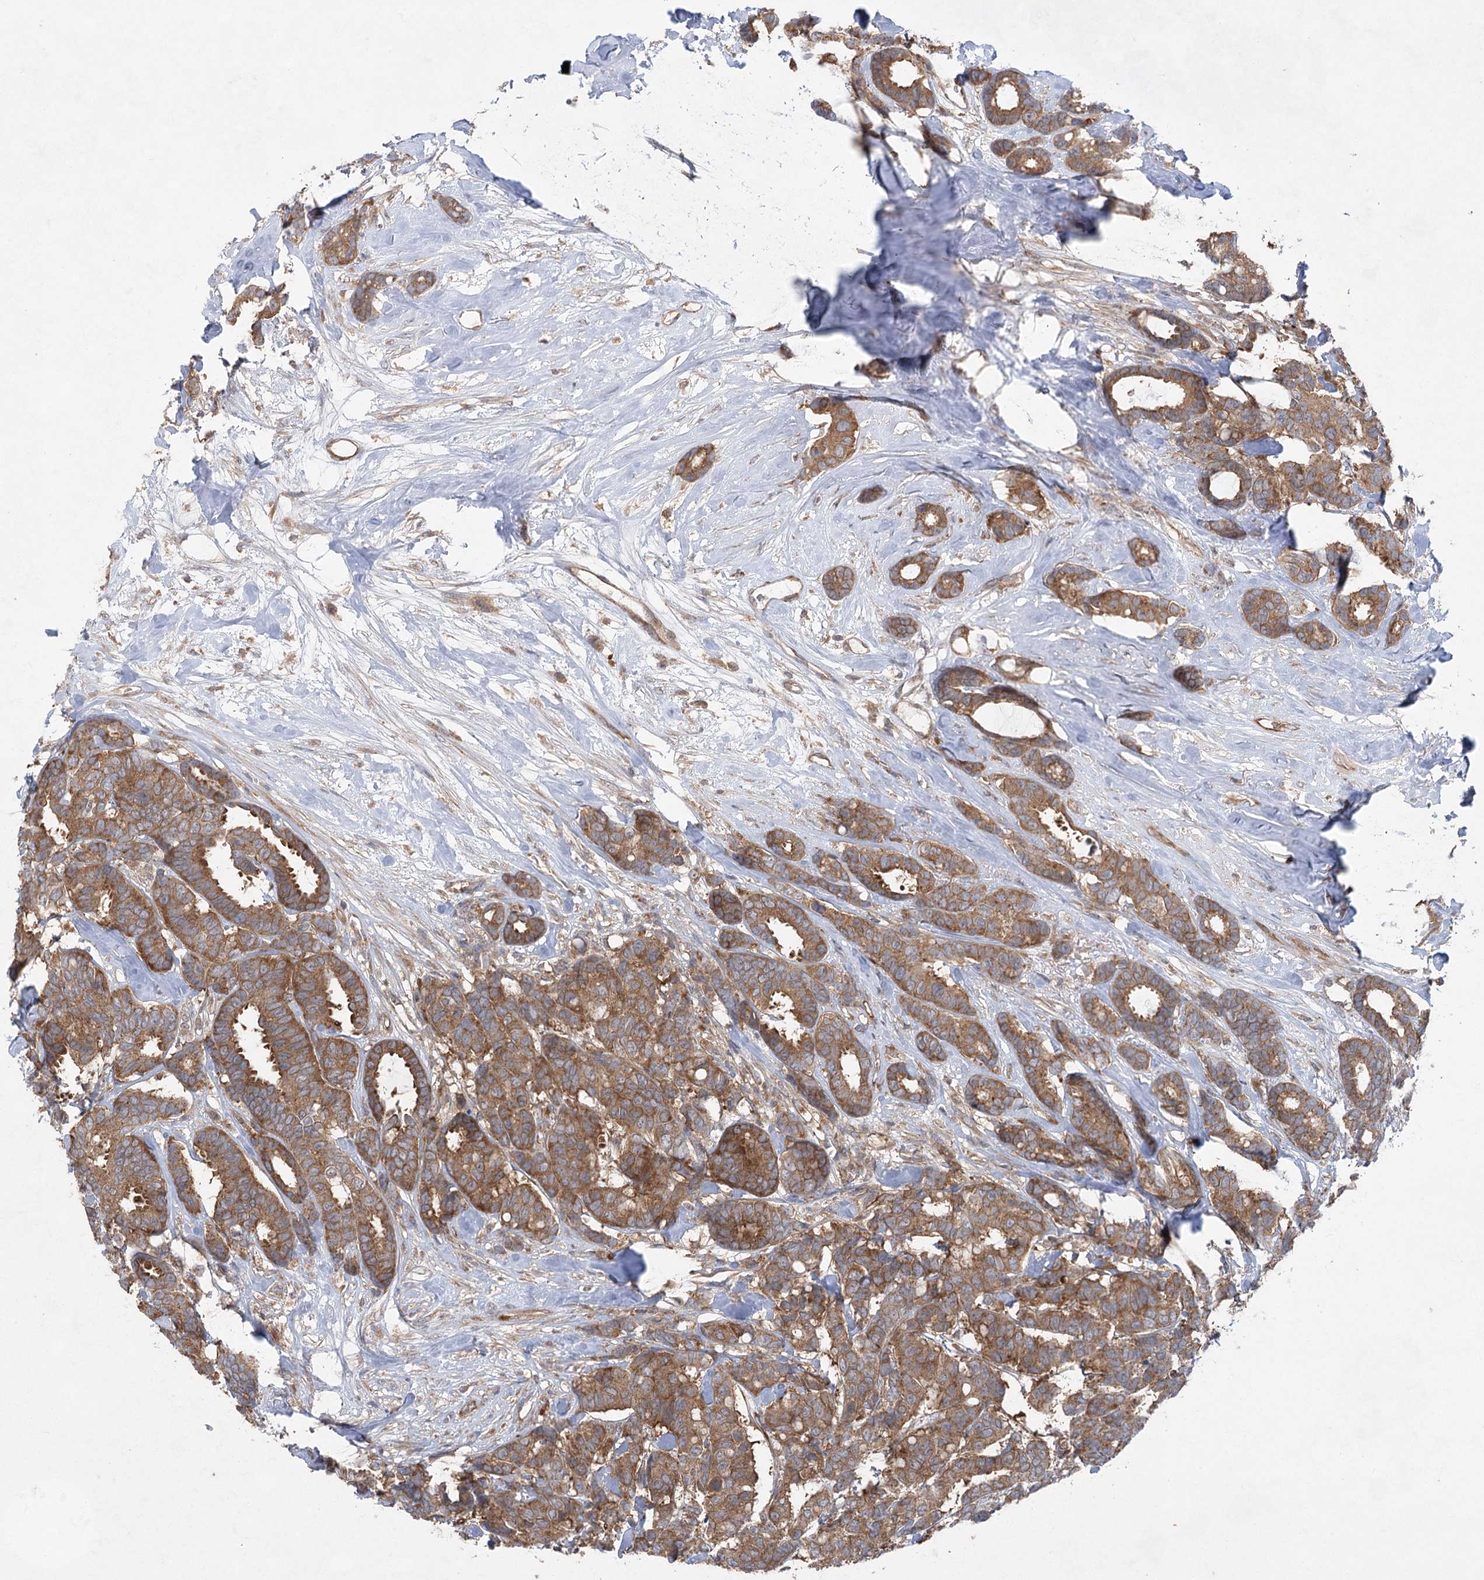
{"staining": {"intensity": "moderate", "quantity": ">75%", "location": "cytoplasmic/membranous"}, "tissue": "breast cancer", "cell_type": "Tumor cells", "image_type": "cancer", "snomed": [{"axis": "morphology", "description": "Duct carcinoma"}, {"axis": "topography", "description": "Breast"}], "caption": "IHC histopathology image of neoplastic tissue: human breast cancer stained using IHC displays medium levels of moderate protein expression localized specifically in the cytoplasmic/membranous of tumor cells, appearing as a cytoplasmic/membranous brown color.", "gene": "EIF3A", "patient": {"sex": "female", "age": 87}}